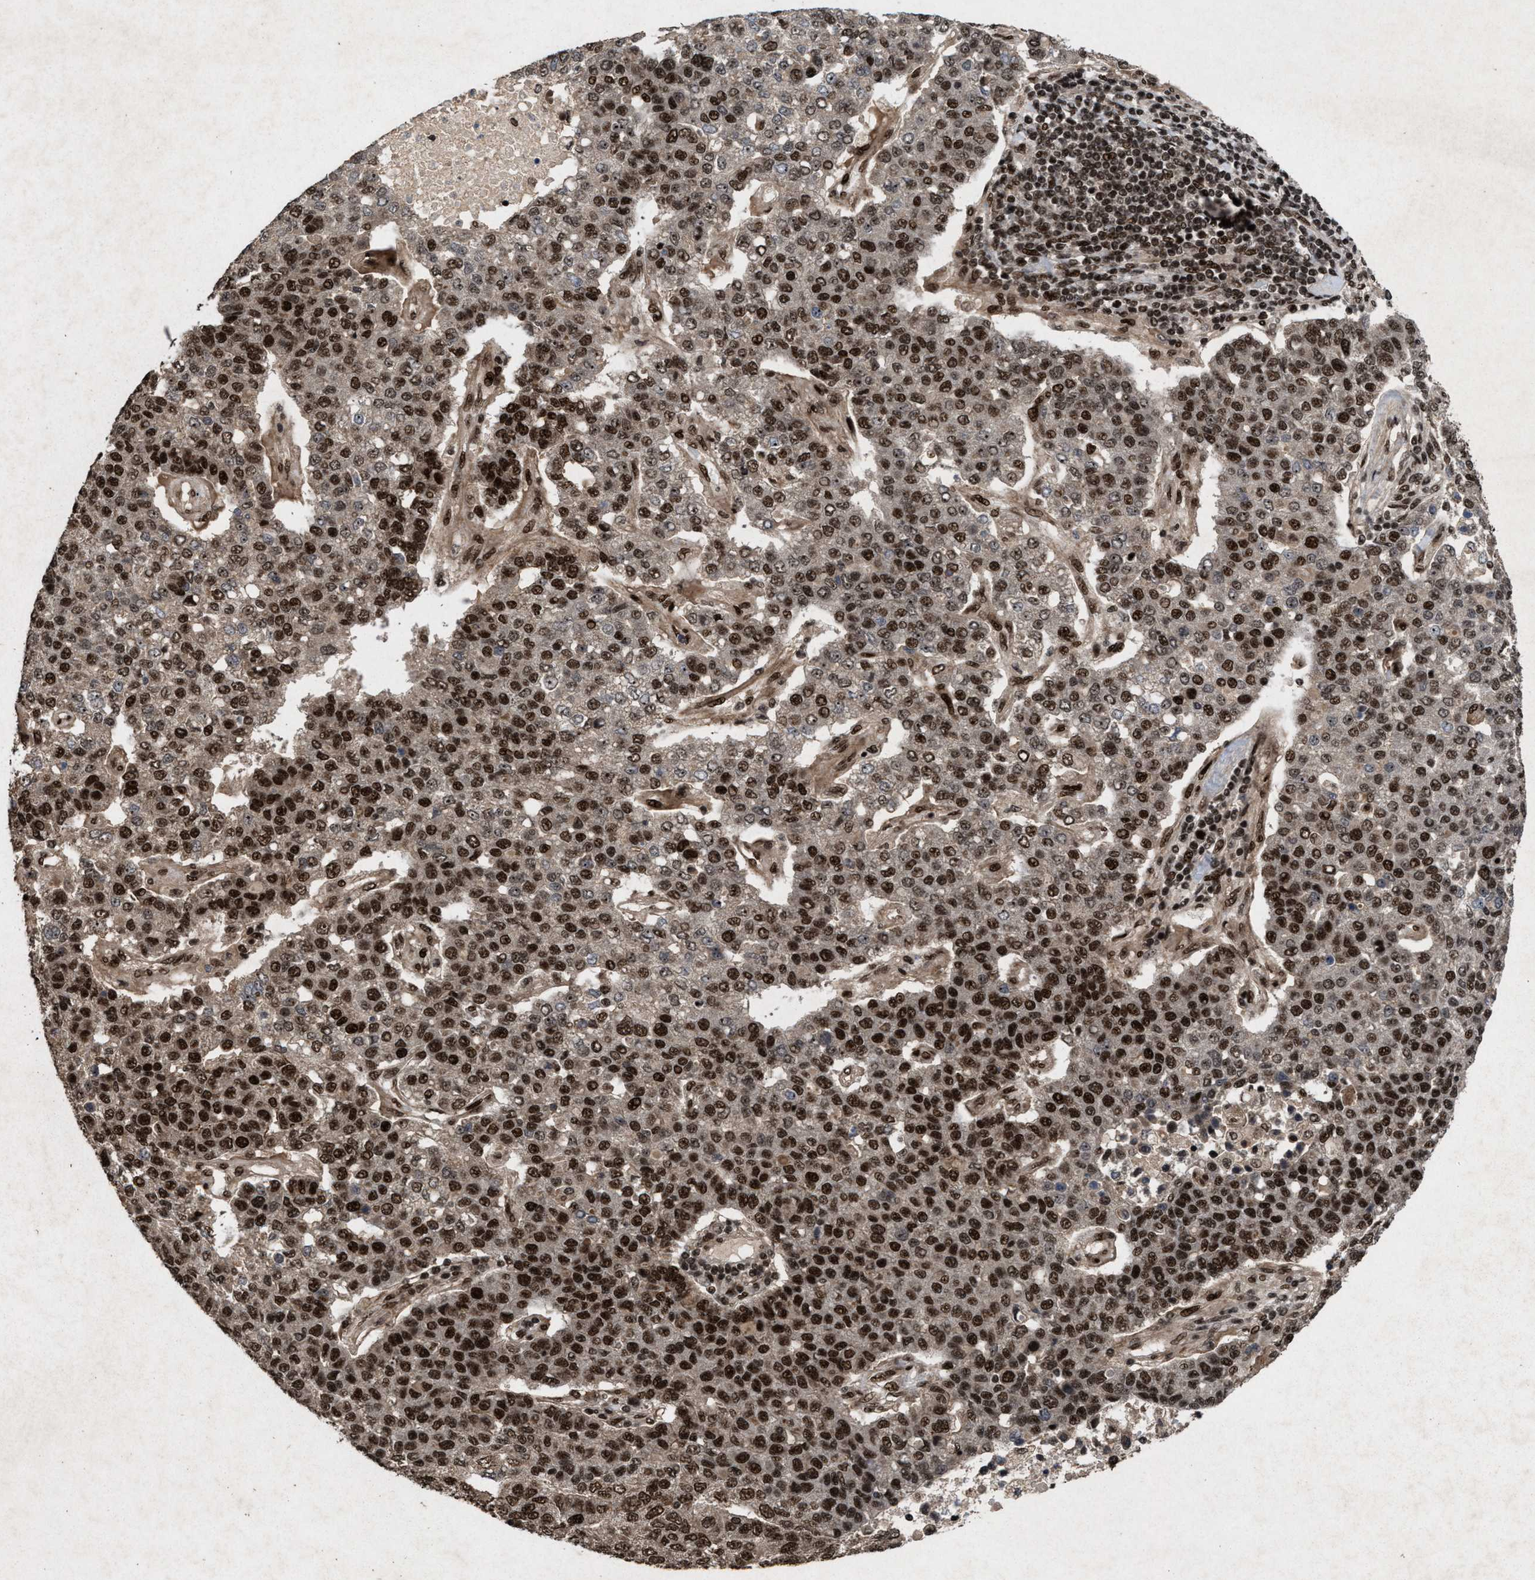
{"staining": {"intensity": "strong", "quantity": ">75%", "location": "nuclear"}, "tissue": "pancreatic cancer", "cell_type": "Tumor cells", "image_type": "cancer", "snomed": [{"axis": "morphology", "description": "Adenocarcinoma, NOS"}, {"axis": "topography", "description": "Pancreas"}], "caption": "Immunohistochemical staining of human adenocarcinoma (pancreatic) exhibits strong nuclear protein expression in about >75% of tumor cells.", "gene": "WIZ", "patient": {"sex": "female", "age": 61}}